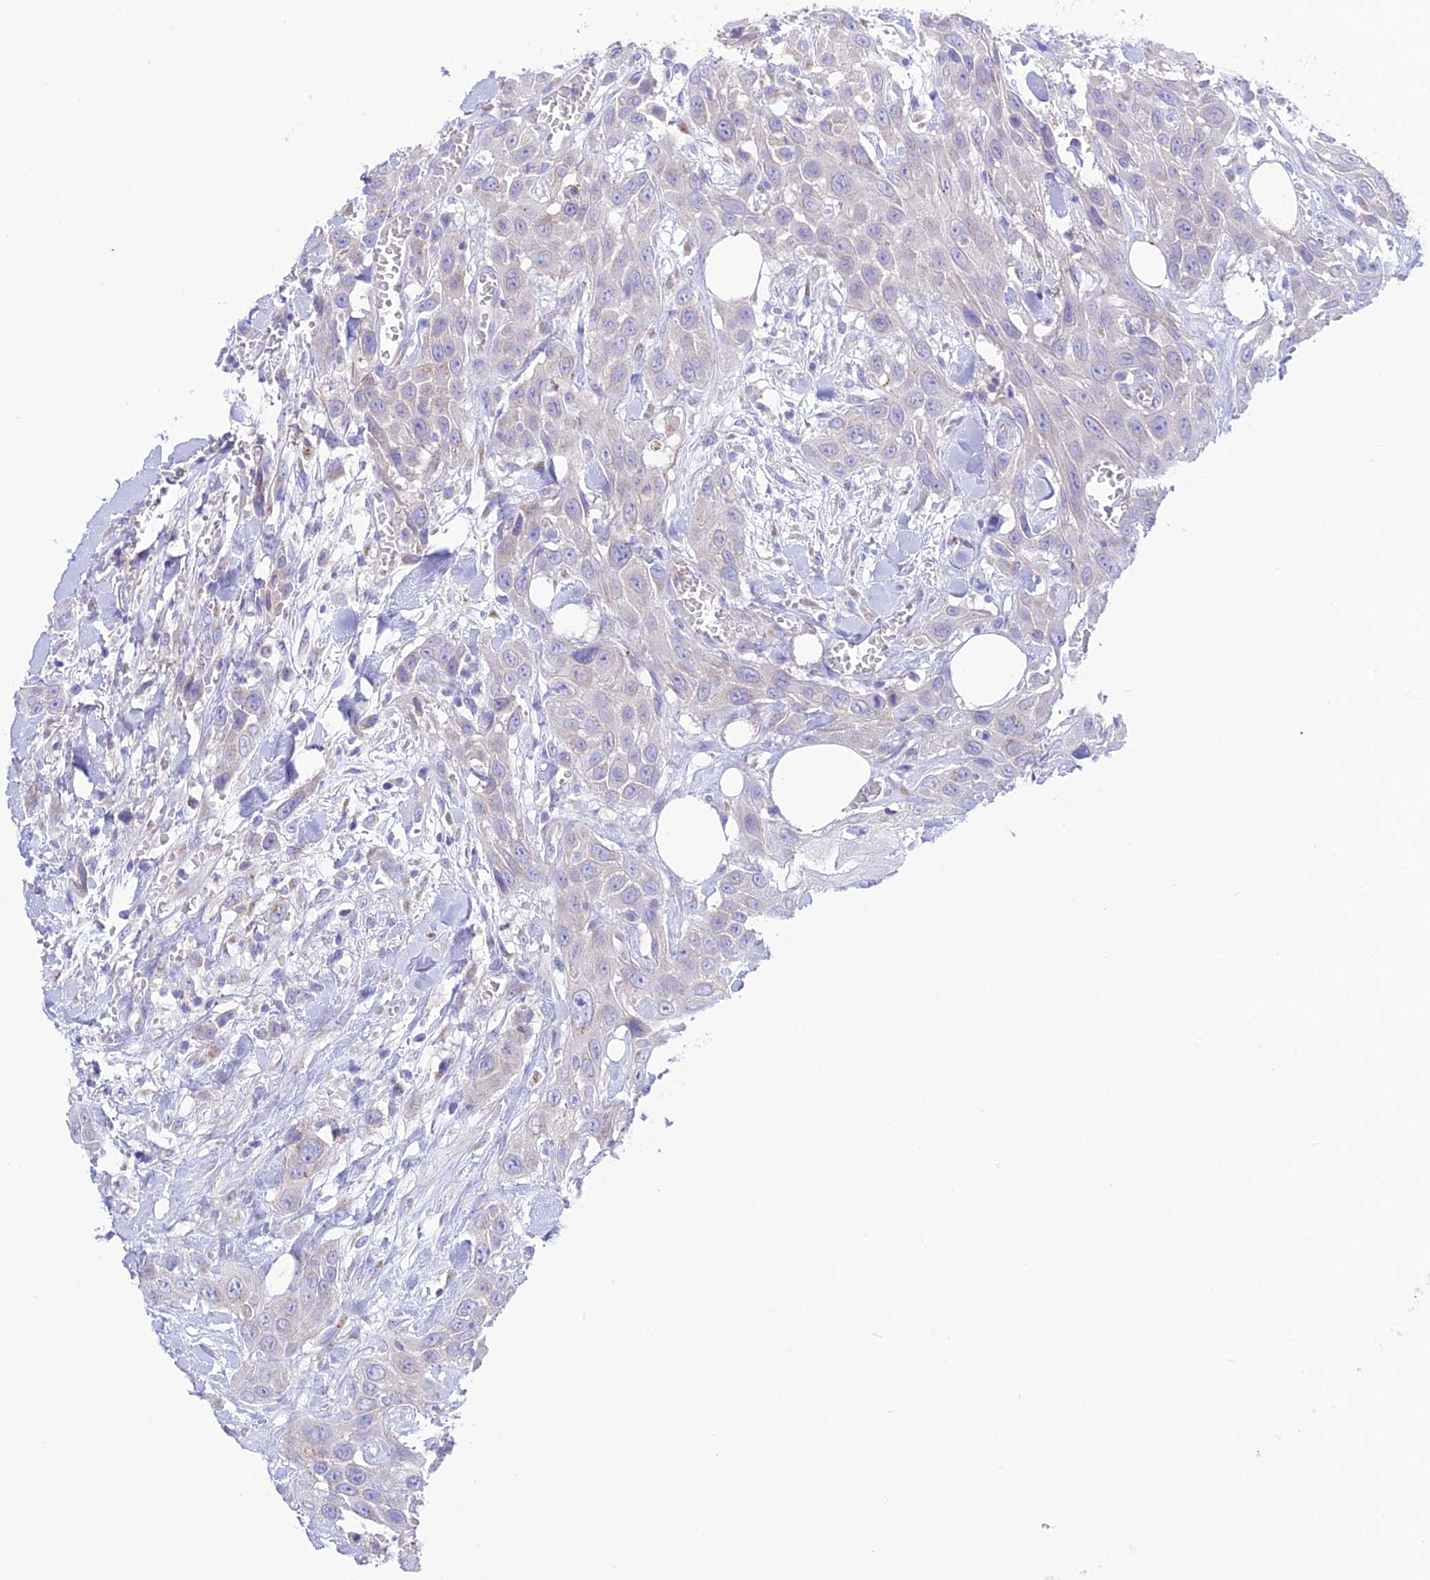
{"staining": {"intensity": "negative", "quantity": "none", "location": "none"}, "tissue": "head and neck cancer", "cell_type": "Tumor cells", "image_type": "cancer", "snomed": [{"axis": "morphology", "description": "Squamous cell carcinoma, NOS"}, {"axis": "topography", "description": "Head-Neck"}], "caption": "Histopathology image shows no protein expression in tumor cells of head and neck cancer (squamous cell carcinoma) tissue. Brightfield microscopy of immunohistochemistry (IHC) stained with DAB (3,3'-diaminobenzidine) (brown) and hematoxylin (blue), captured at high magnification.", "gene": "CHSY3", "patient": {"sex": "male", "age": 81}}